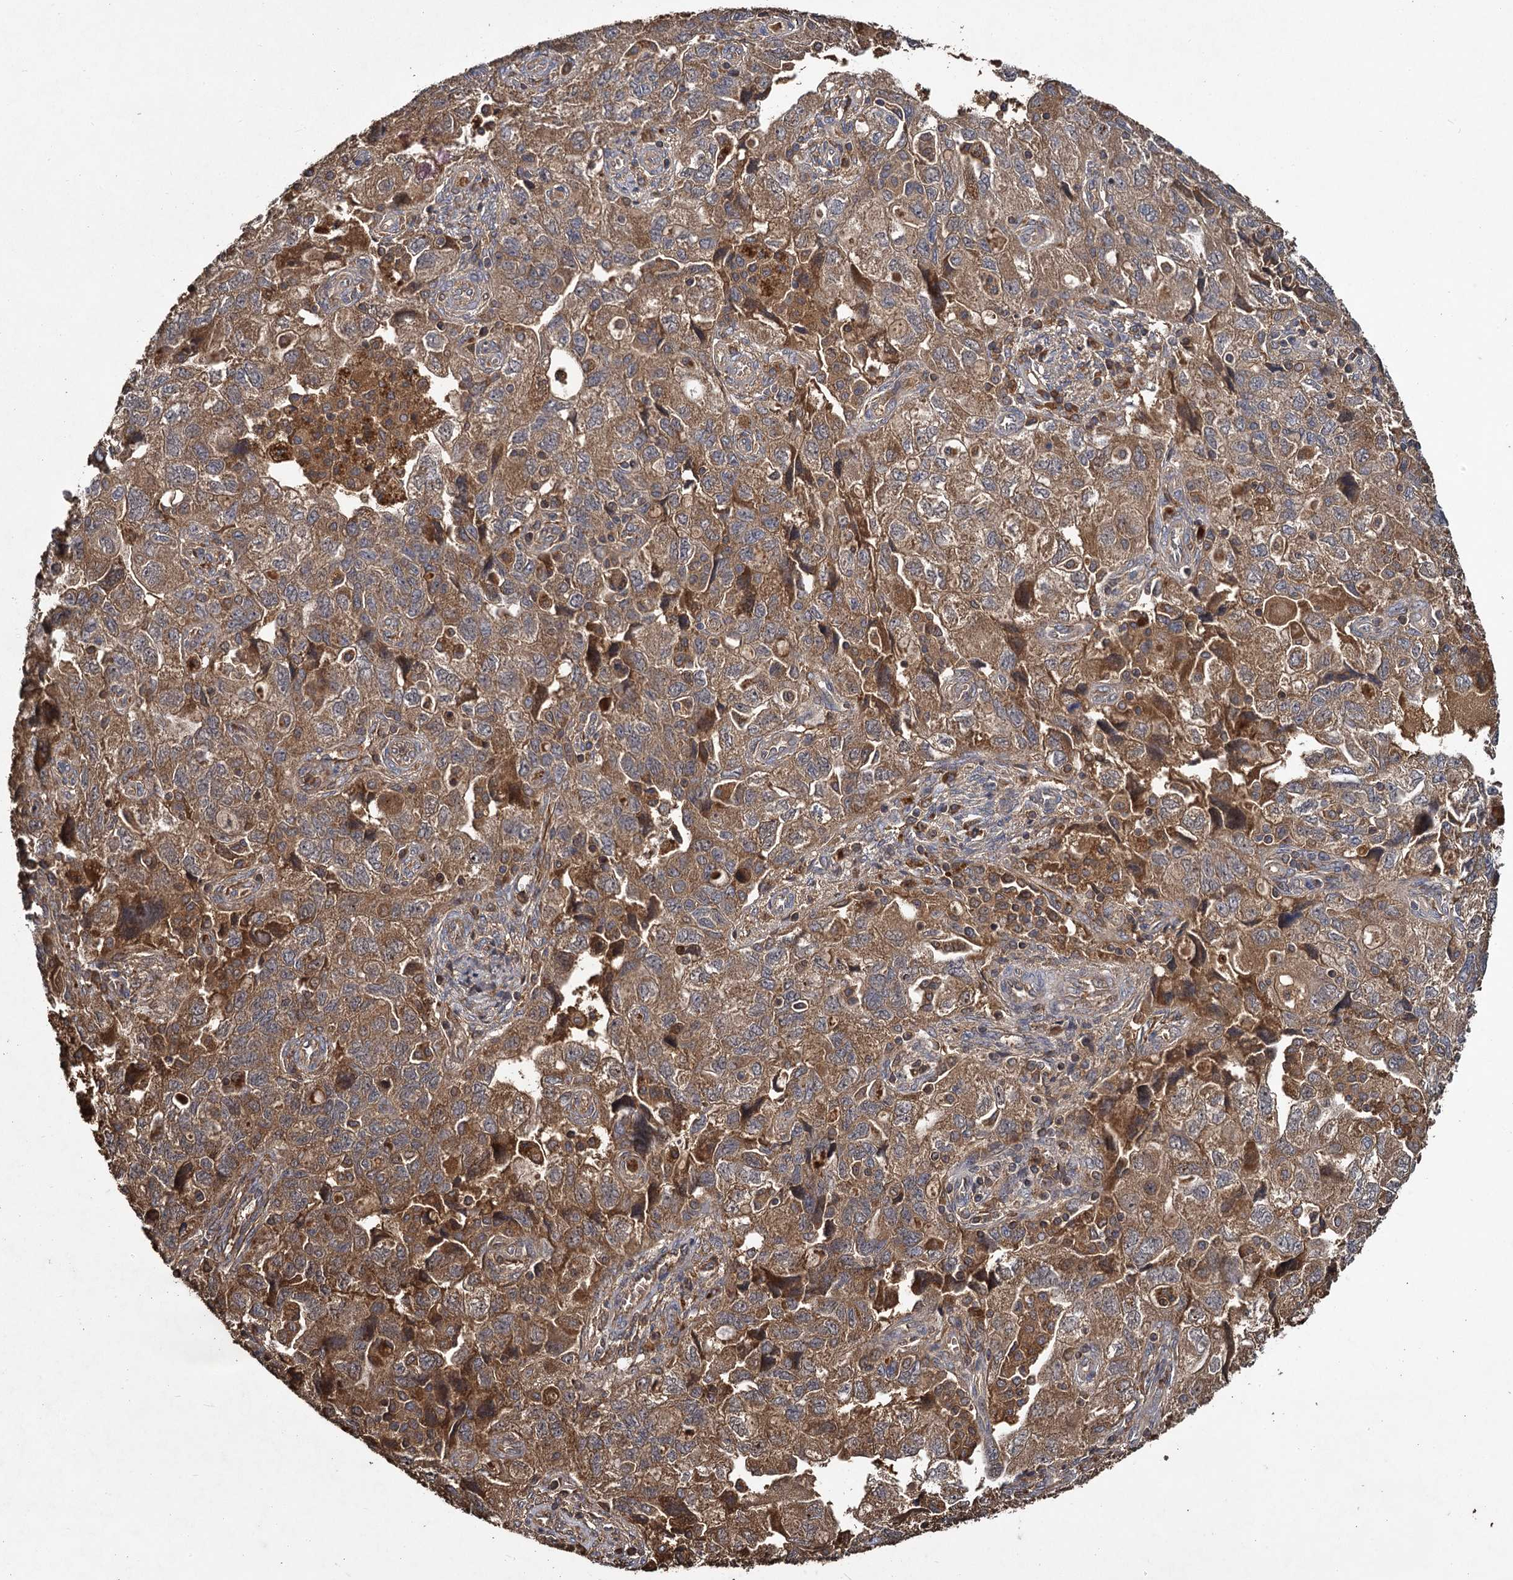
{"staining": {"intensity": "moderate", "quantity": ">75%", "location": "cytoplasmic/membranous"}, "tissue": "ovarian cancer", "cell_type": "Tumor cells", "image_type": "cancer", "snomed": [{"axis": "morphology", "description": "Carcinoma, NOS"}, {"axis": "morphology", "description": "Cystadenocarcinoma, serous, NOS"}, {"axis": "topography", "description": "Ovary"}], "caption": "About >75% of tumor cells in ovarian cancer (carcinoma) exhibit moderate cytoplasmic/membranous protein staining as visualized by brown immunohistochemical staining.", "gene": "GCLC", "patient": {"sex": "female", "age": 69}}